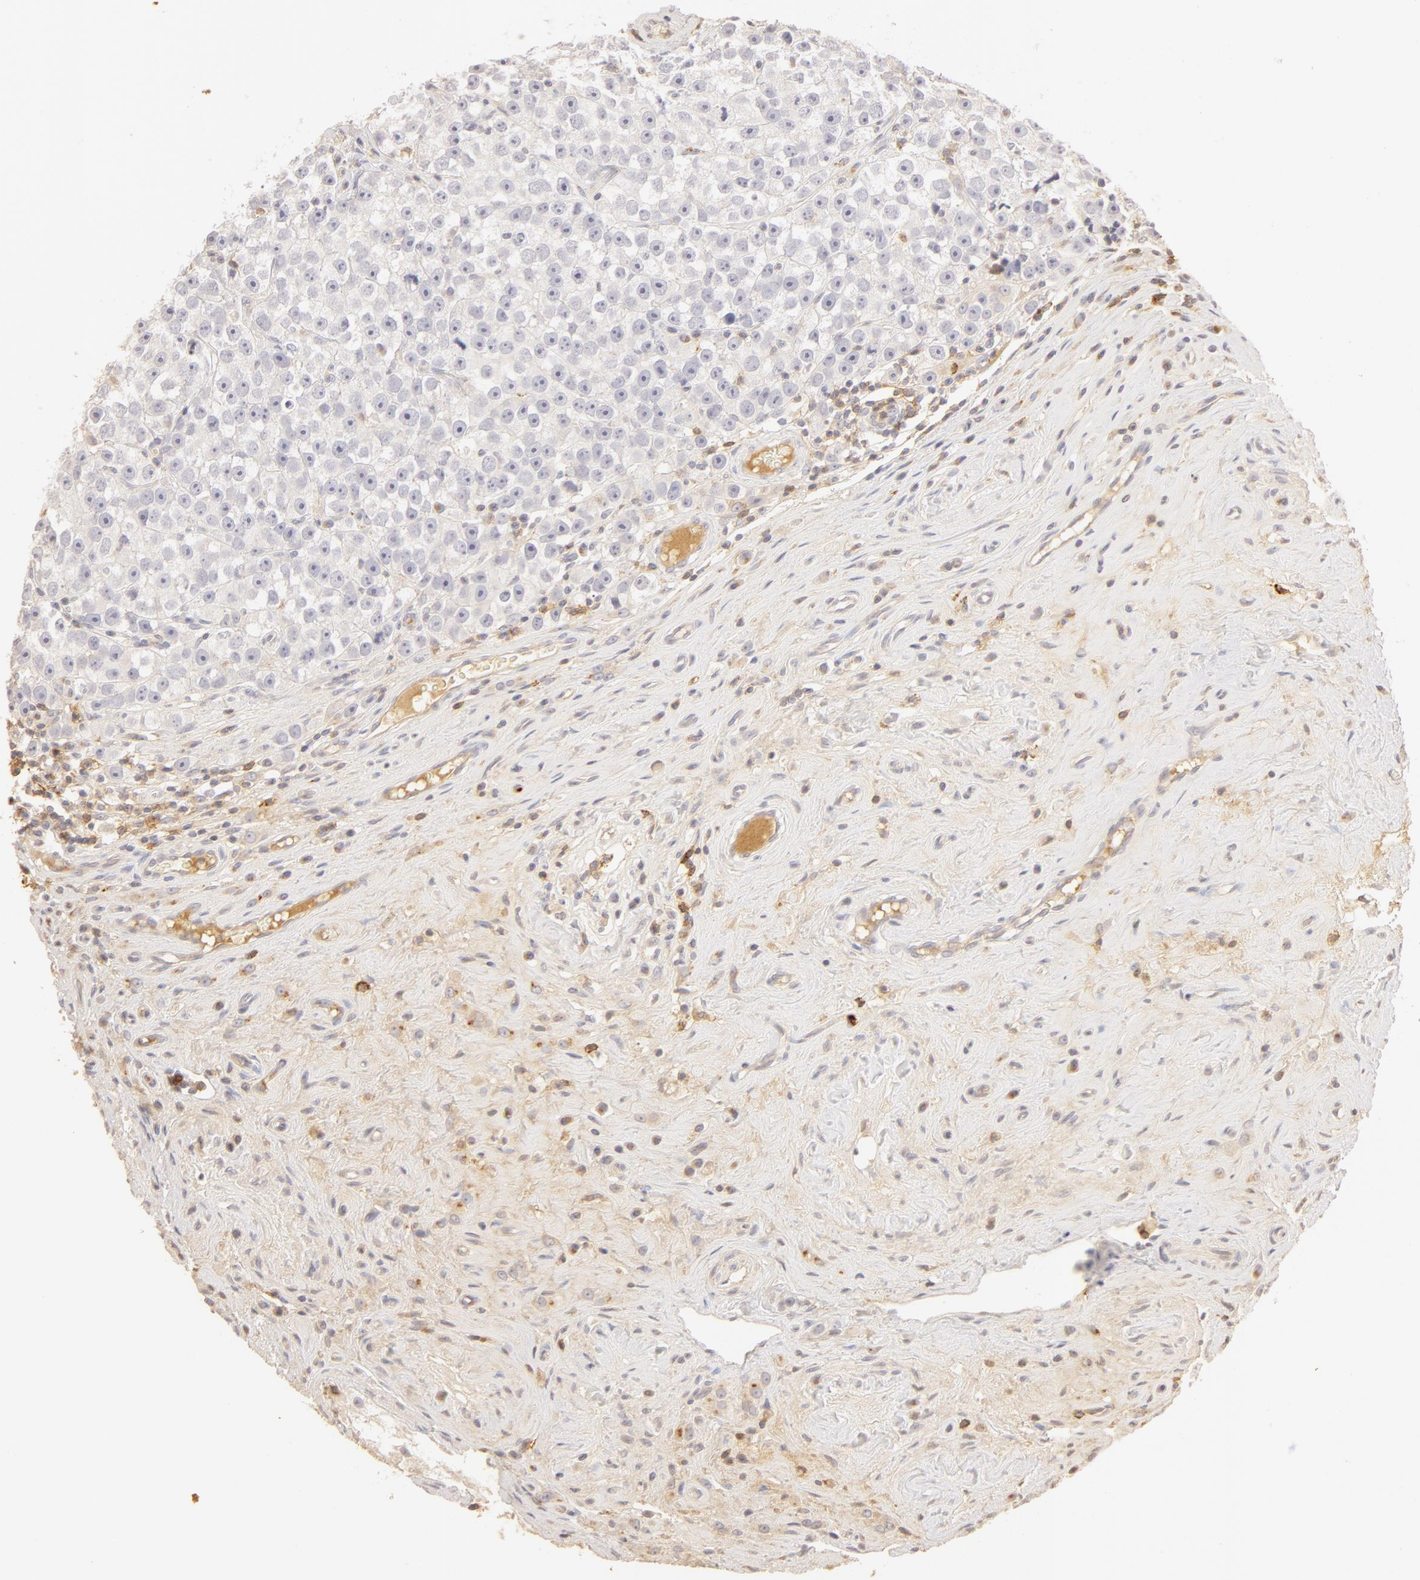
{"staining": {"intensity": "negative", "quantity": "none", "location": "none"}, "tissue": "testis cancer", "cell_type": "Tumor cells", "image_type": "cancer", "snomed": [{"axis": "morphology", "description": "Seminoma, NOS"}, {"axis": "topography", "description": "Testis"}], "caption": "High power microscopy micrograph of an immunohistochemistry histopathology image of seminoma (testis), revealing no significant expression in tumor cells.", "gene": "C1R", "patient": {"sex": "male", "age": 32}}